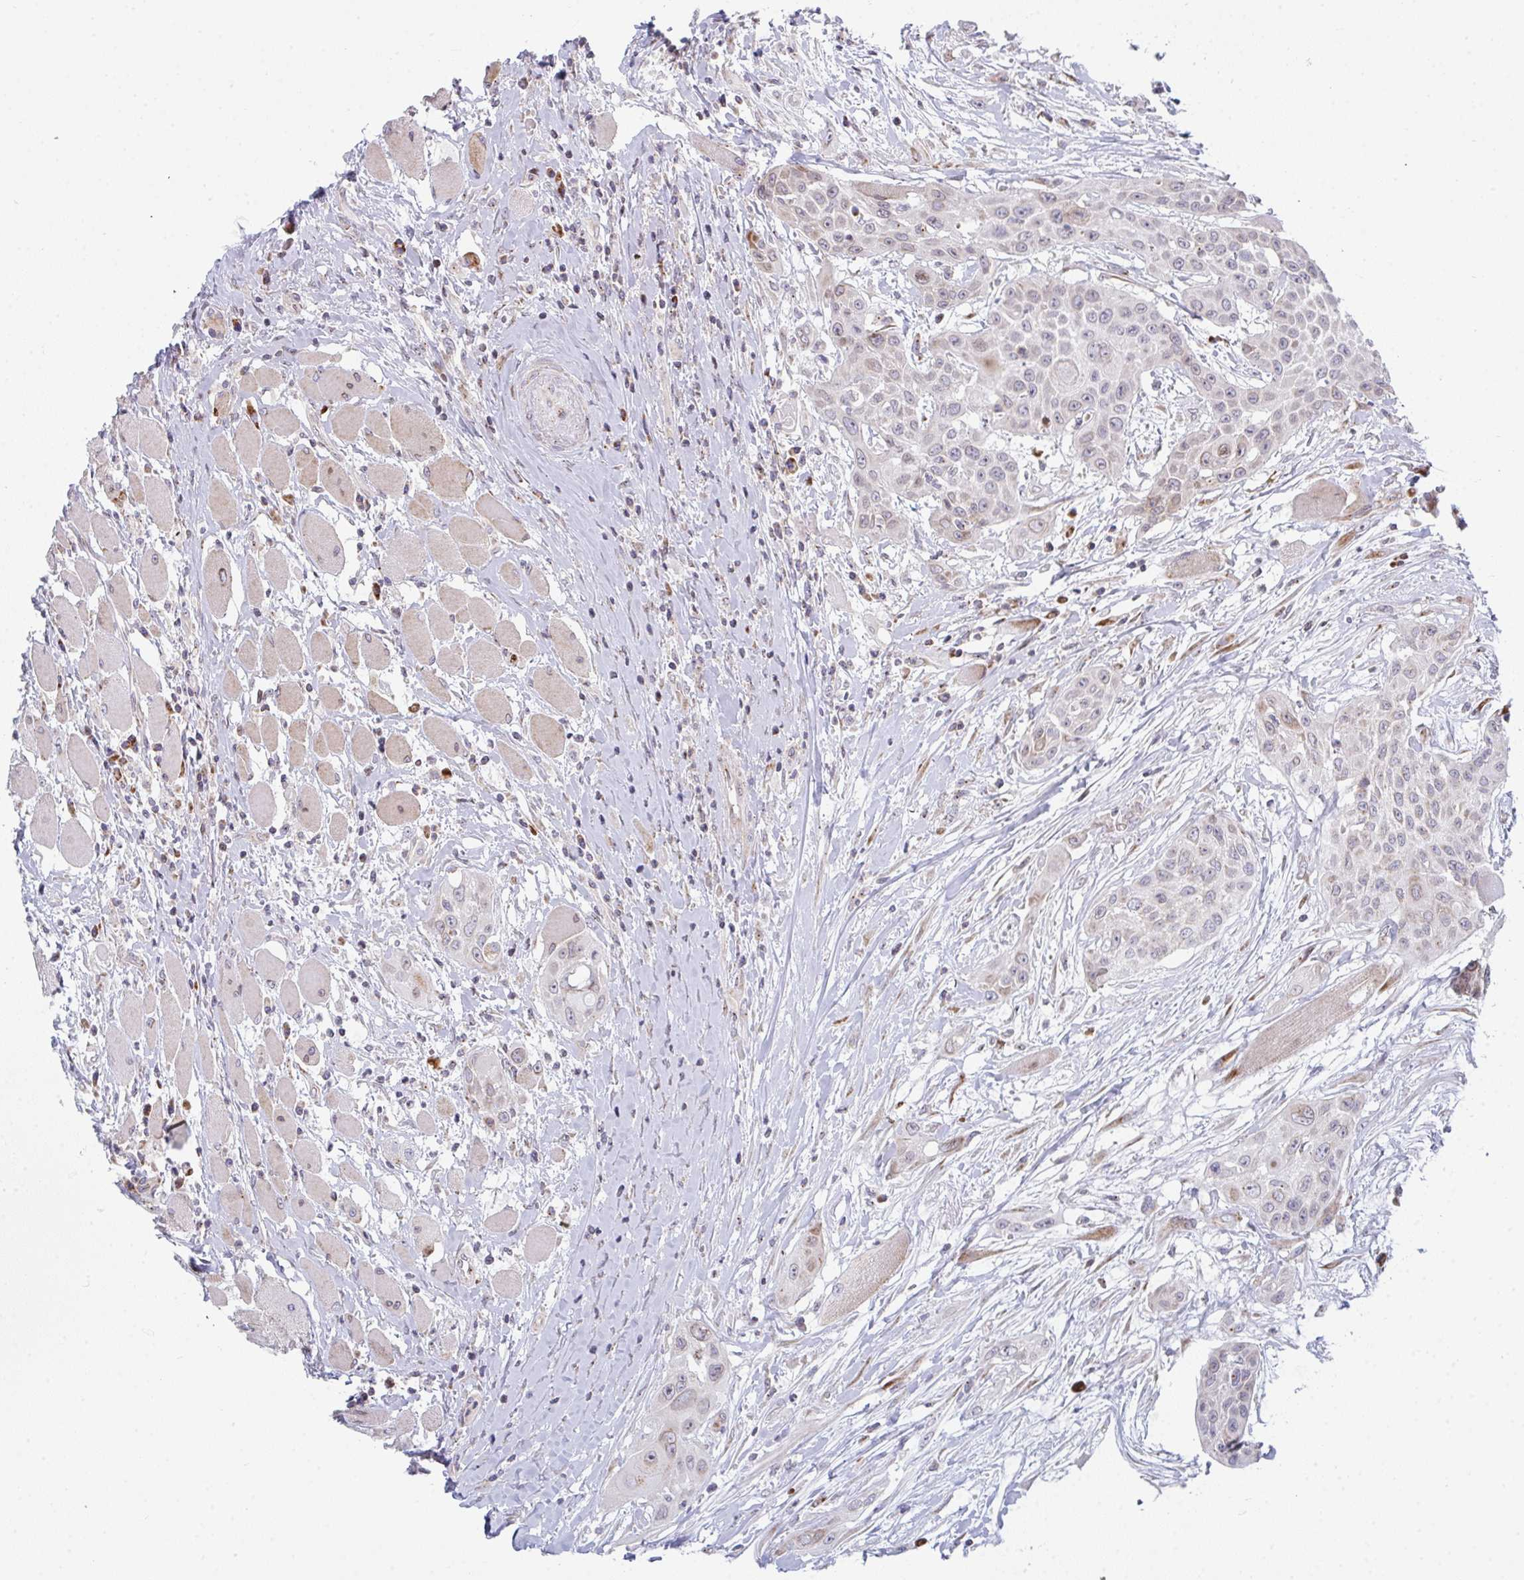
{"staining": {"intensity": "moderate", "quantity": "<25%", "location": "cytoplasmic/membranous,nuclear"}, "tissue": "head and neck cancer", "cell_type": "Tumor cells", "image_type": "cancer", "snomed": [{"axis": "morphology", "description": "Squamous cell carcinoma, NOS"}, {"axis": "topography", "description": "Head-Neck"}], "caption": "Head and neck cancer (squamous cell carcinoma) was stained to show a protein in brown. There is low levels of moderate cytoplasmic/membranous and nuclear staining in approximately <25% of tumor cells. (DAB = brown stain, brightfield microscopy at high magnification).", "gene": "PRKCH", "patient": {"sex": "female", "age": 73}}